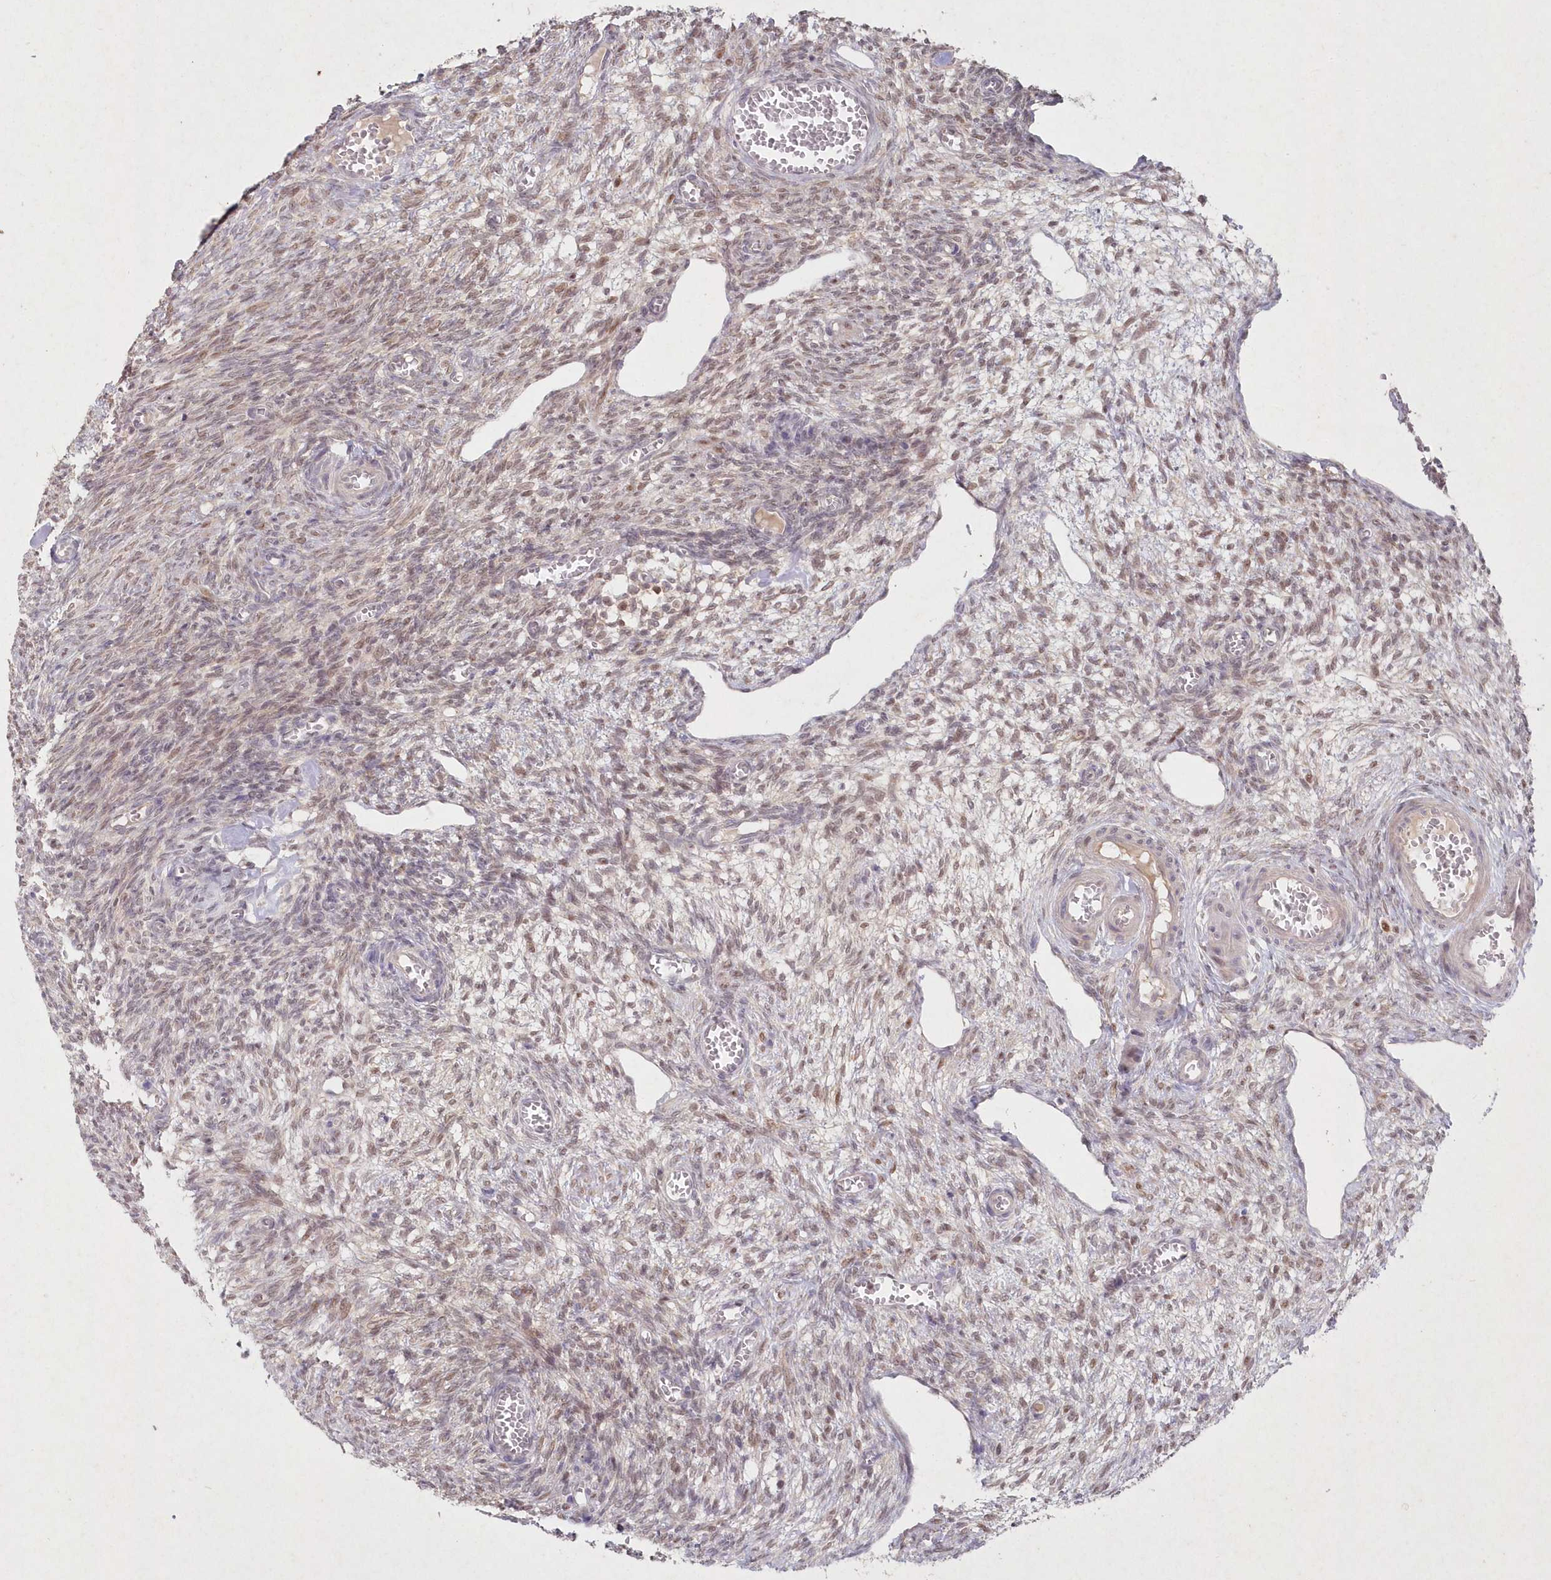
{"staining": {"intensity": "weak", "quantity": "<25%", "location": "nuclear"}, "tissue": "ovary", "cell_type": "Ovarian stroma cells", "image_type": "normal", "snomed": [{"axis": "morphology", "description": "Normal tissue, NOS"}, {"axis": "topography", "description": "Ovary"}], "caption": "Ovary stained for a protein using immunohistochemistry displays no expression ovarian stroma cells.", "gene": "ASCC1", "patient": {"sex": "female", "age": 27}}